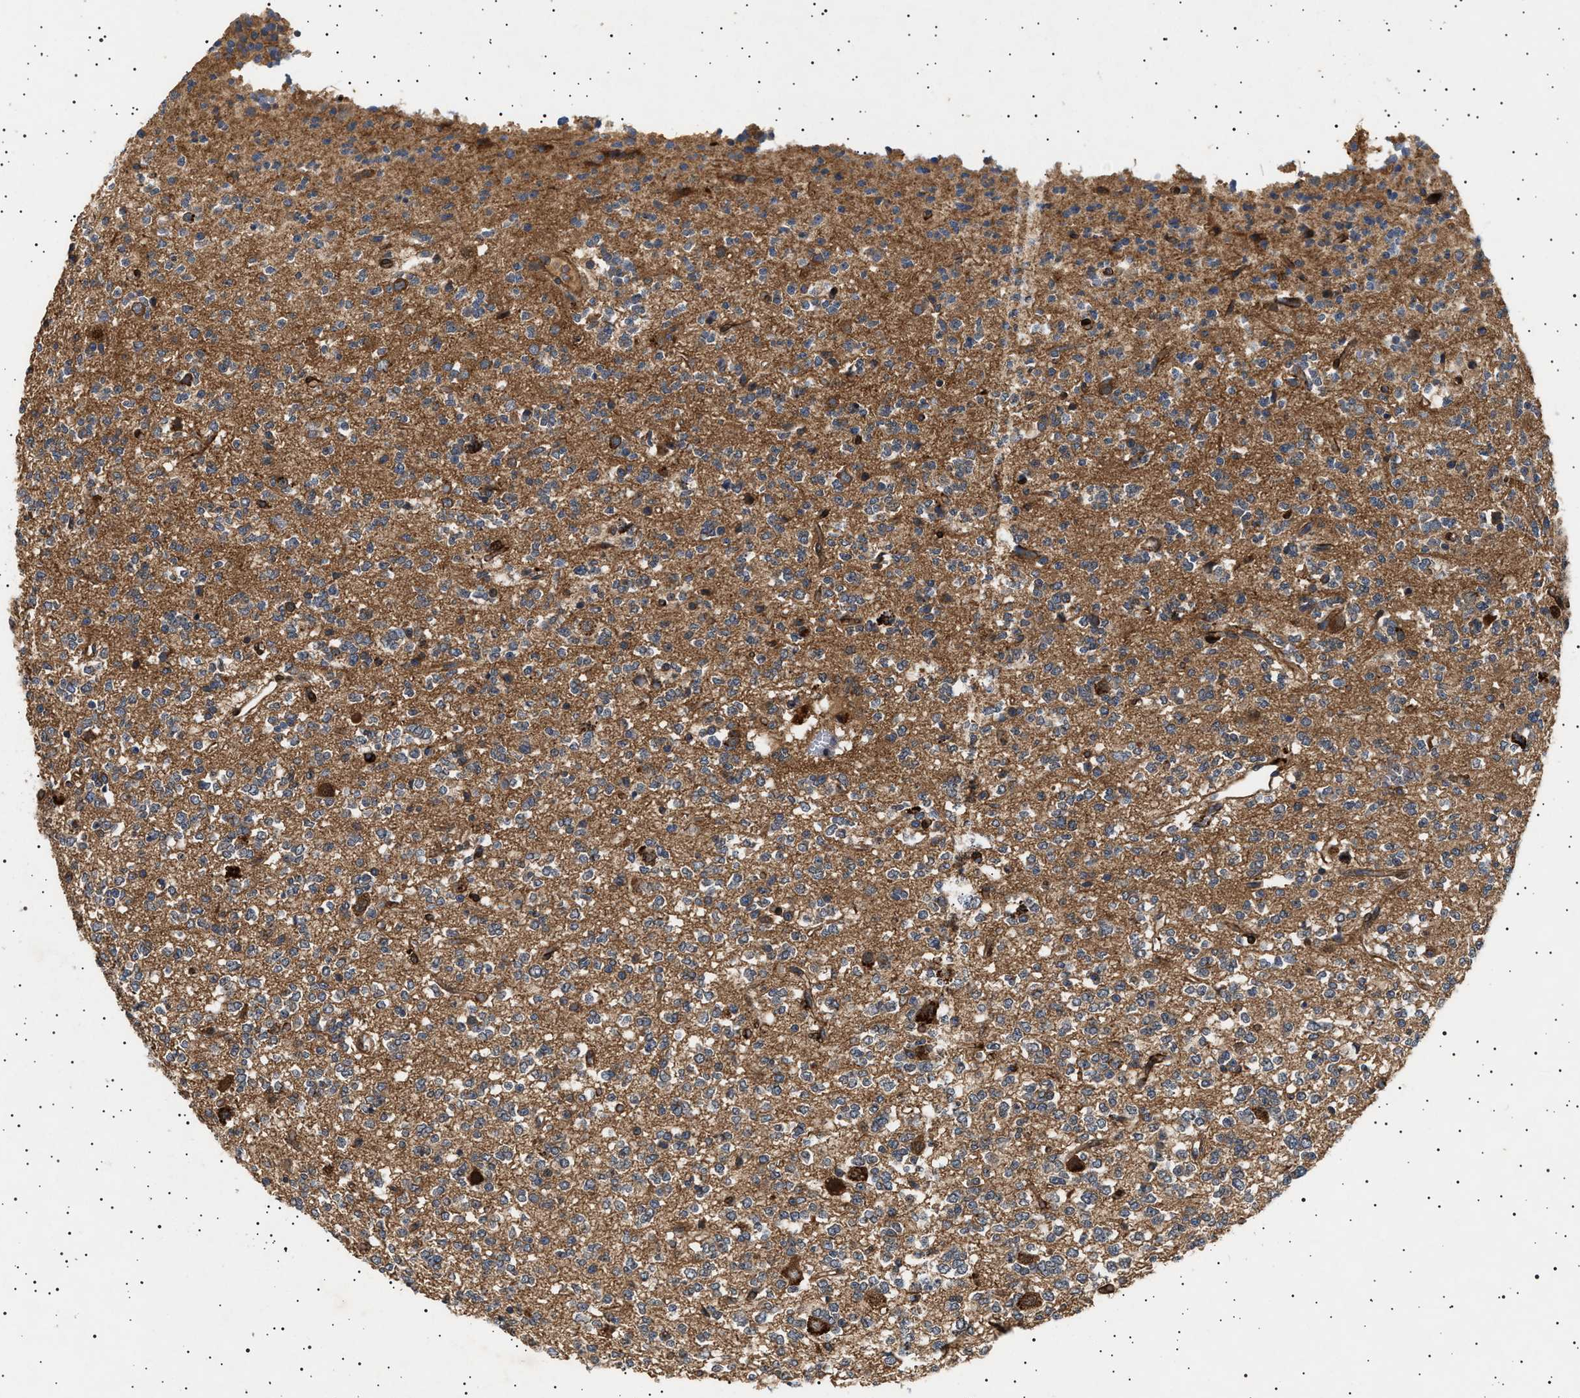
{"staining": {"intensity": "moderate", "quantity": ">75%", "location": "cytoplasmic/membranous"}, "tissue": "glioma", "cell_type": "Tumor cells", "image_type": "cancer", "snomed": [{"axis": "morphology", "description": "Glioma, malignant, Low grade"}, {"axis": "topography", "description": "Brain"}], "caption": "Immunohistochemistry photomicrograph of neoplastic tissue: malignant glioma (low-grade) stained using immunohistochemistry demonstrates medium levels of moderate protein expression localized specifically in the cytoplasmic/membranous of tumor cells, appearing as a cytoplasmic/membranous brown color.", "gene": "GUCY1B1", "patient": {"sex": "male", "age": 38}}